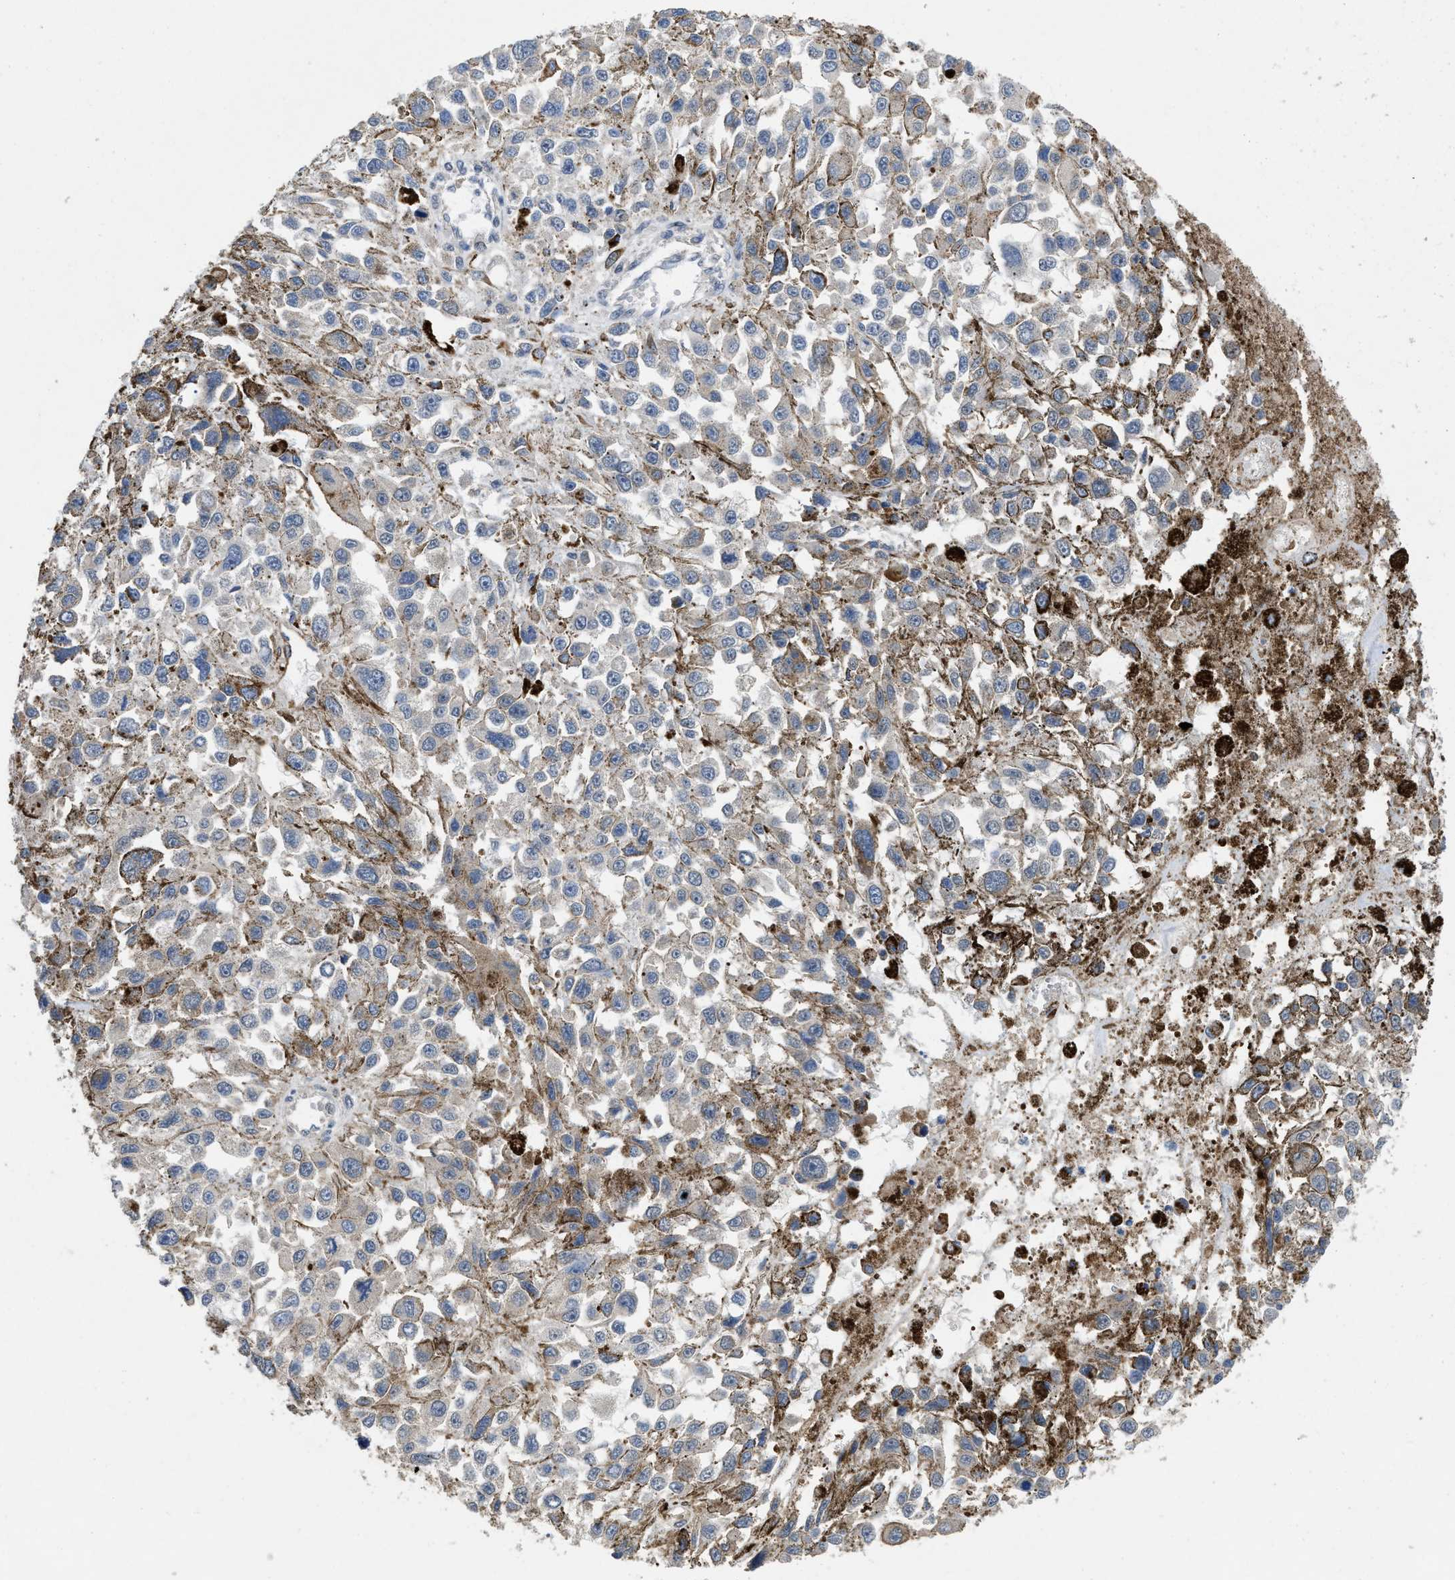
{"staining": {"intensity": "weak", "quantity": "<25%", "location": "cytoplasmic/membranous"}, "tissue": "melanoma", "cell_type": "Tumor cells", "image_type": "cancer", "snomed": [{"axis": "morphology", "description": "Malignant melanoma, Metastatic site"}, {"axis": "topography", "description": "Lymph node"}], "caption": "A high-resolution photomicrograph shows immunohistochemistry (IHC) staining of melanoma, which shows no significant staining in tumor cells.", "gene": "HSPA12B", "patient": {"sex": "male", "age": 59}}